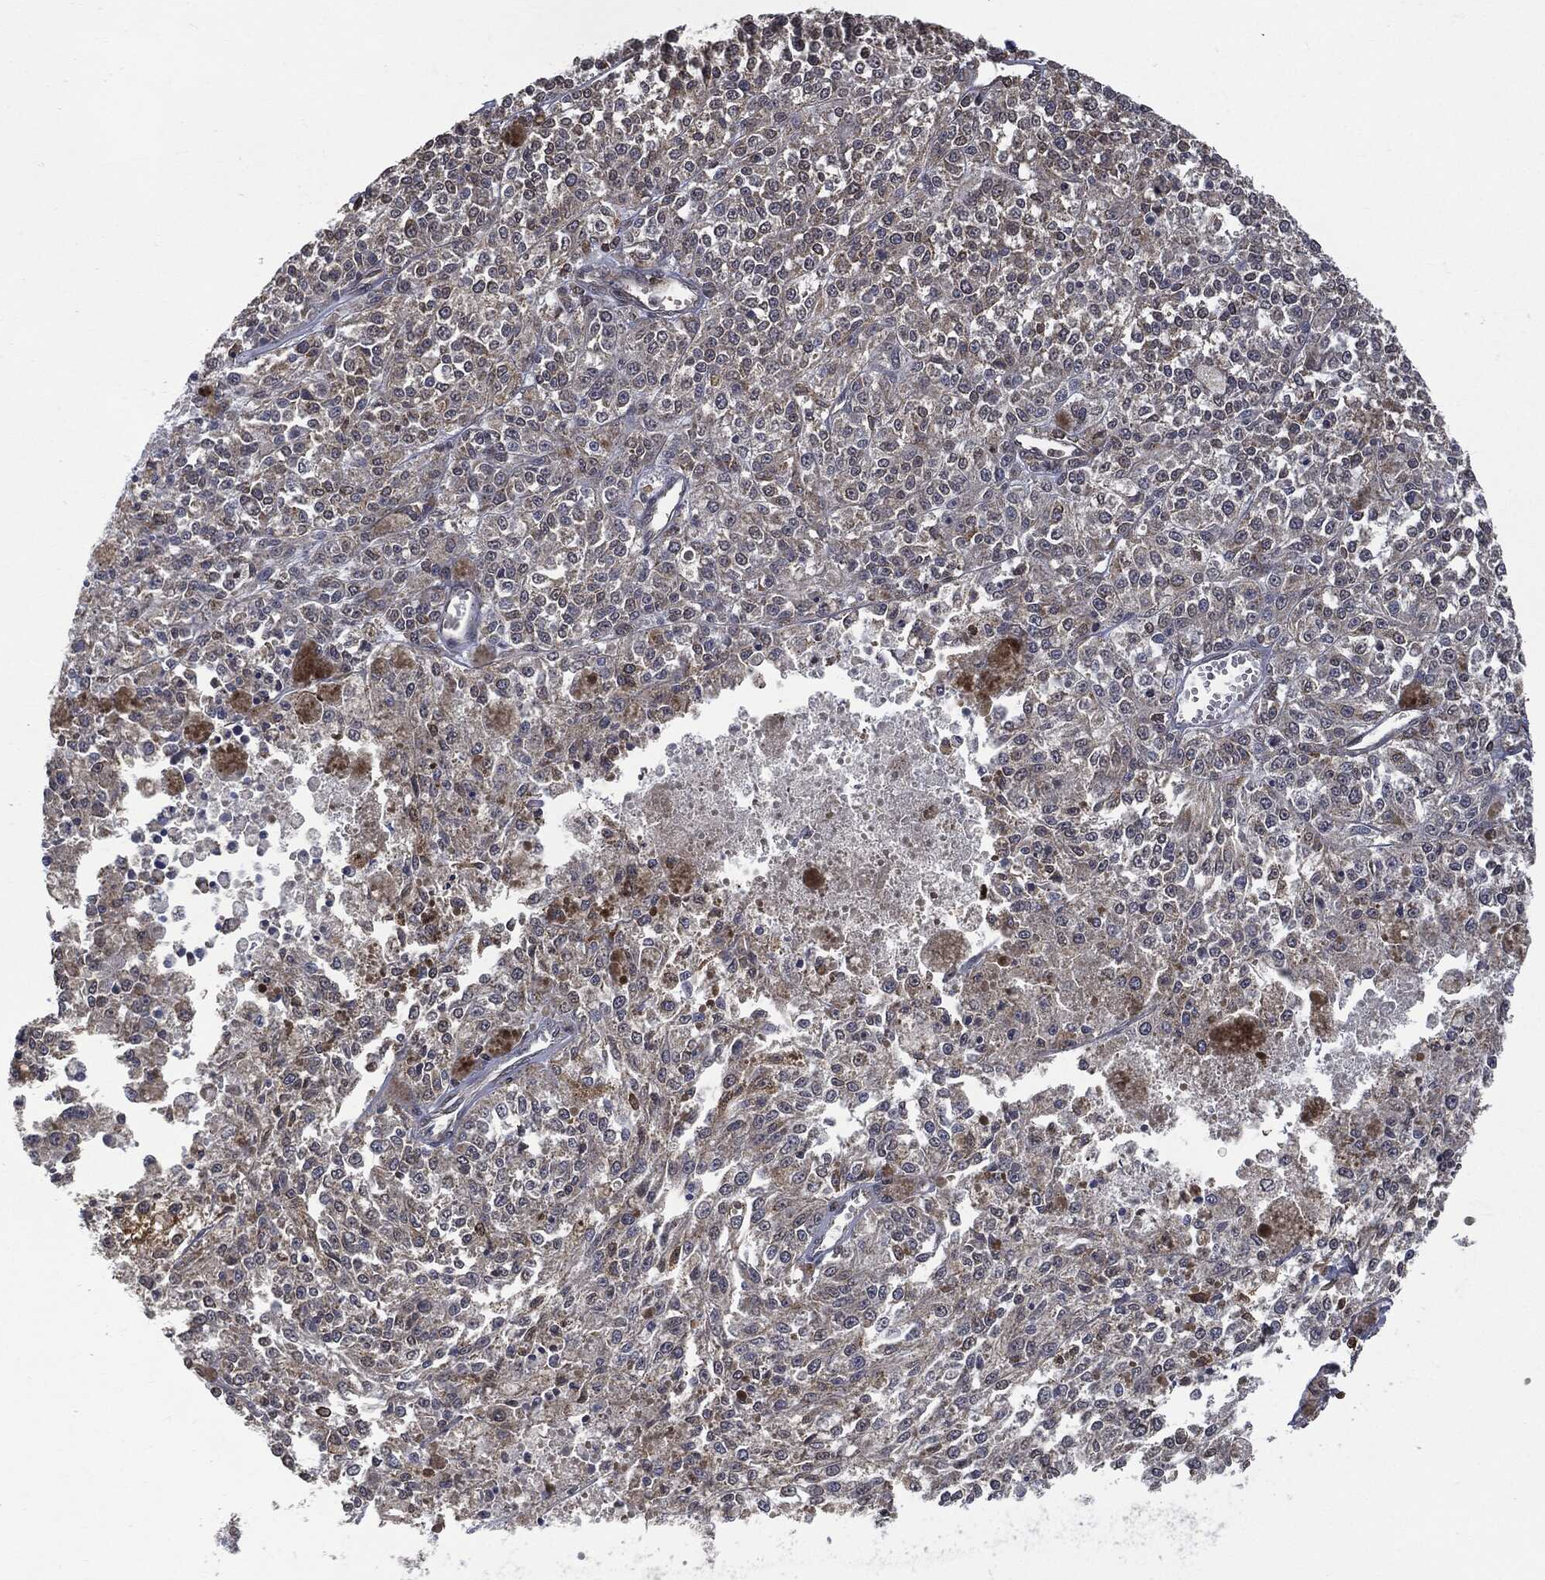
{"staining": {"intensity": "weak", "quantity": "<25%", "location": "cytoplasmic/membranous"}, "tissue": "melanoma", "cell_type": "Tumor cells", "image_type": "cancer", "snomed": [{"axis": "morphology", "description": "Malignant melanoma, Metastatic site"}, {"axis": "topography", "description": "Lymph node"}], "caption": "Immunohistochemistry (IHC) photomicrograph of neoplastic tissue: human malignant melanoma (metastatic site) stained with DAB (3,3'-diaminobenzidine) demonstrates no significant protein positivity in tumor cells.", "gene": "PSMB10", "patient": {"sex": "female", "age": 64}}